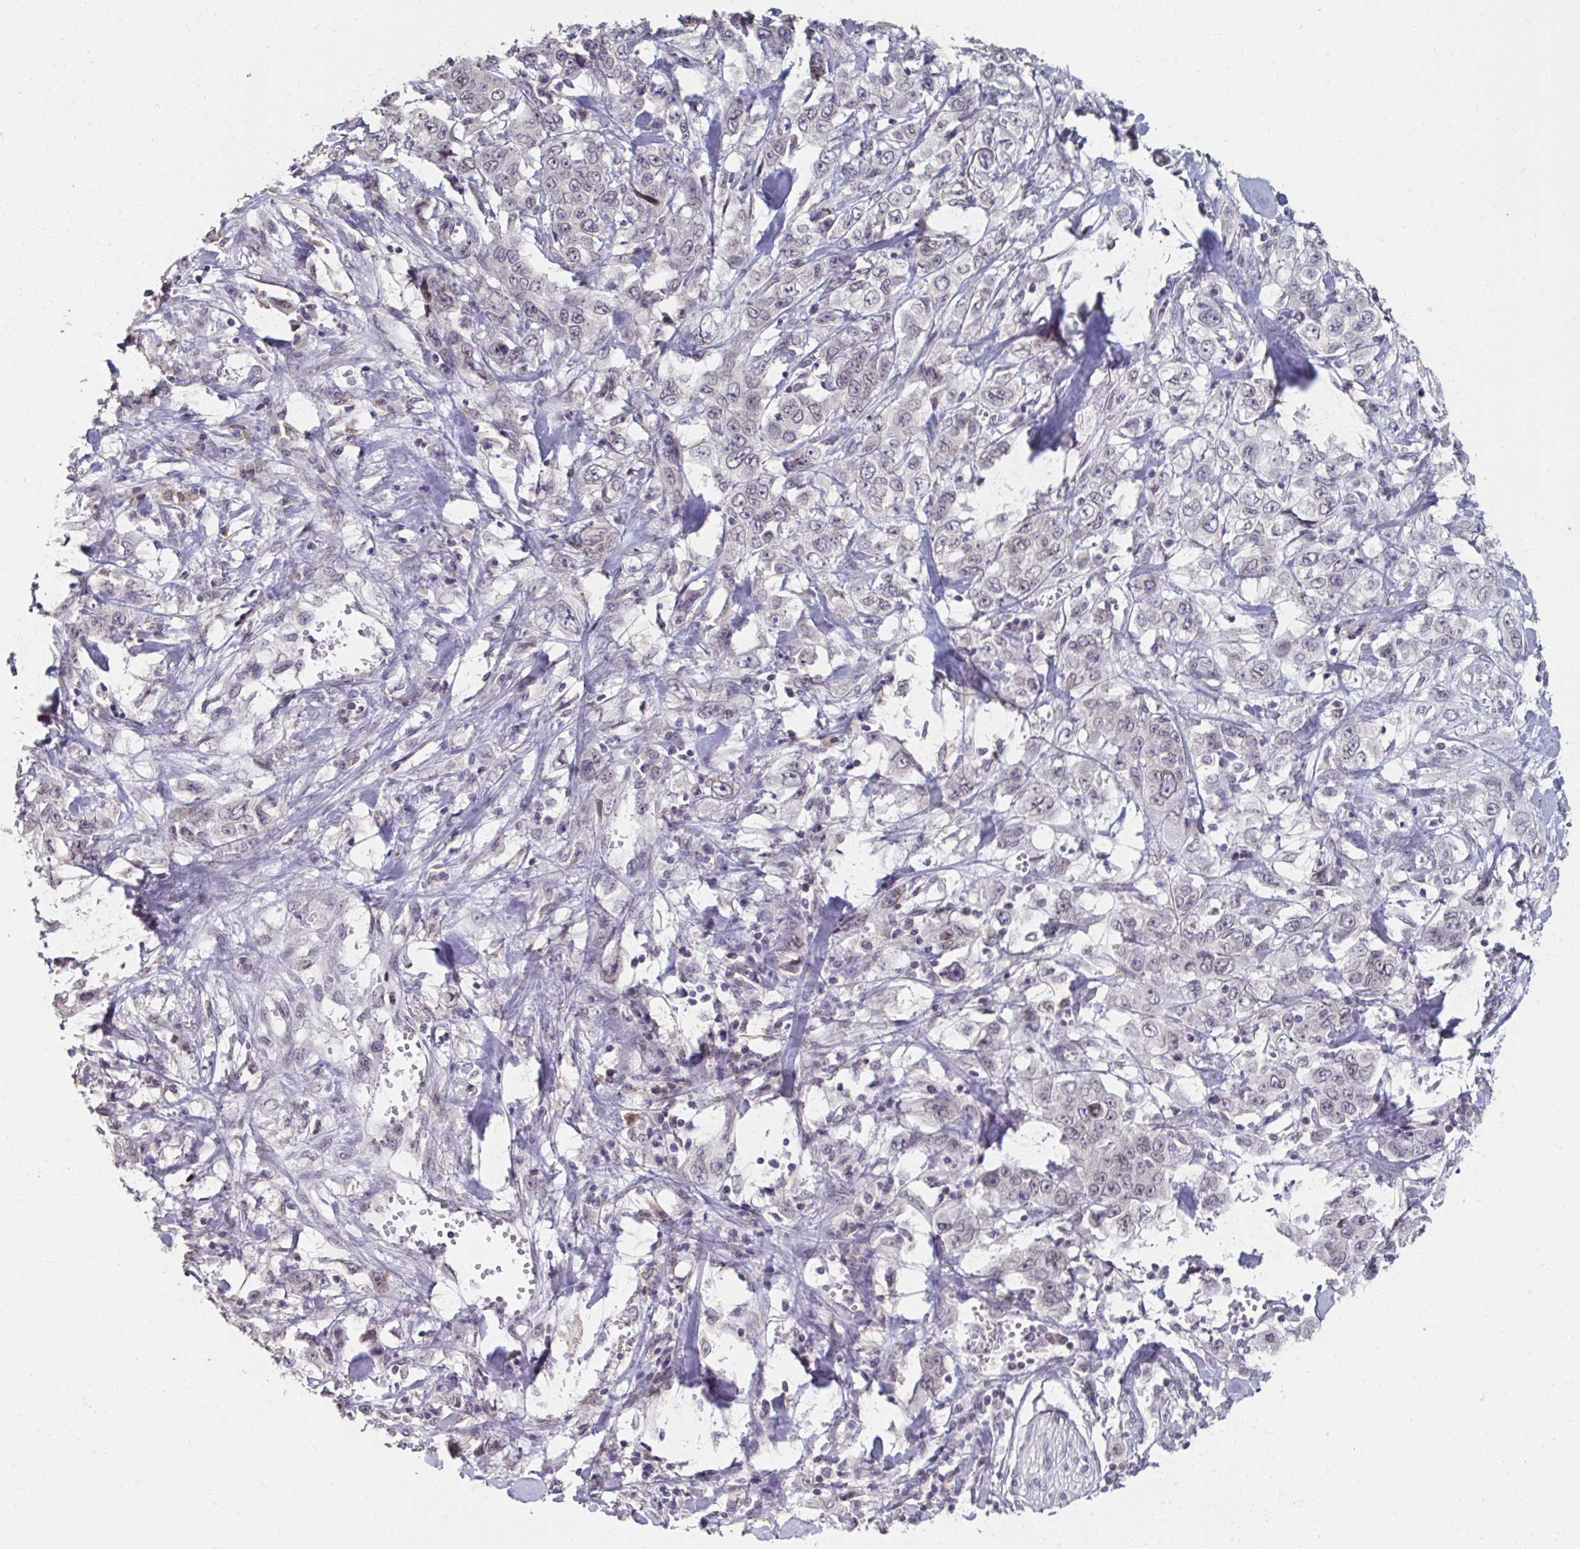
{"staining": {"intensity": "weak", "quantity": "<25%", "location": "nuclear"}, "tissue": "stomach cancer", "cell_type": "Tumor cells", "image_type": "cancer", "snomed": [{"axis": "morphology", "description": "Adenocarcinoma, NOS"}, {"axis": "topography", "description": "Stomach, upper"}], "caption": "High magnification brightfield microscopy of stomach adenocarcinoma stained with DAB (brown) and counterstained with hematoxylin (blue): tumor cells show no significant expression.", "gene": "NUP133", "patient": {"sex": "male", "age": 62}}